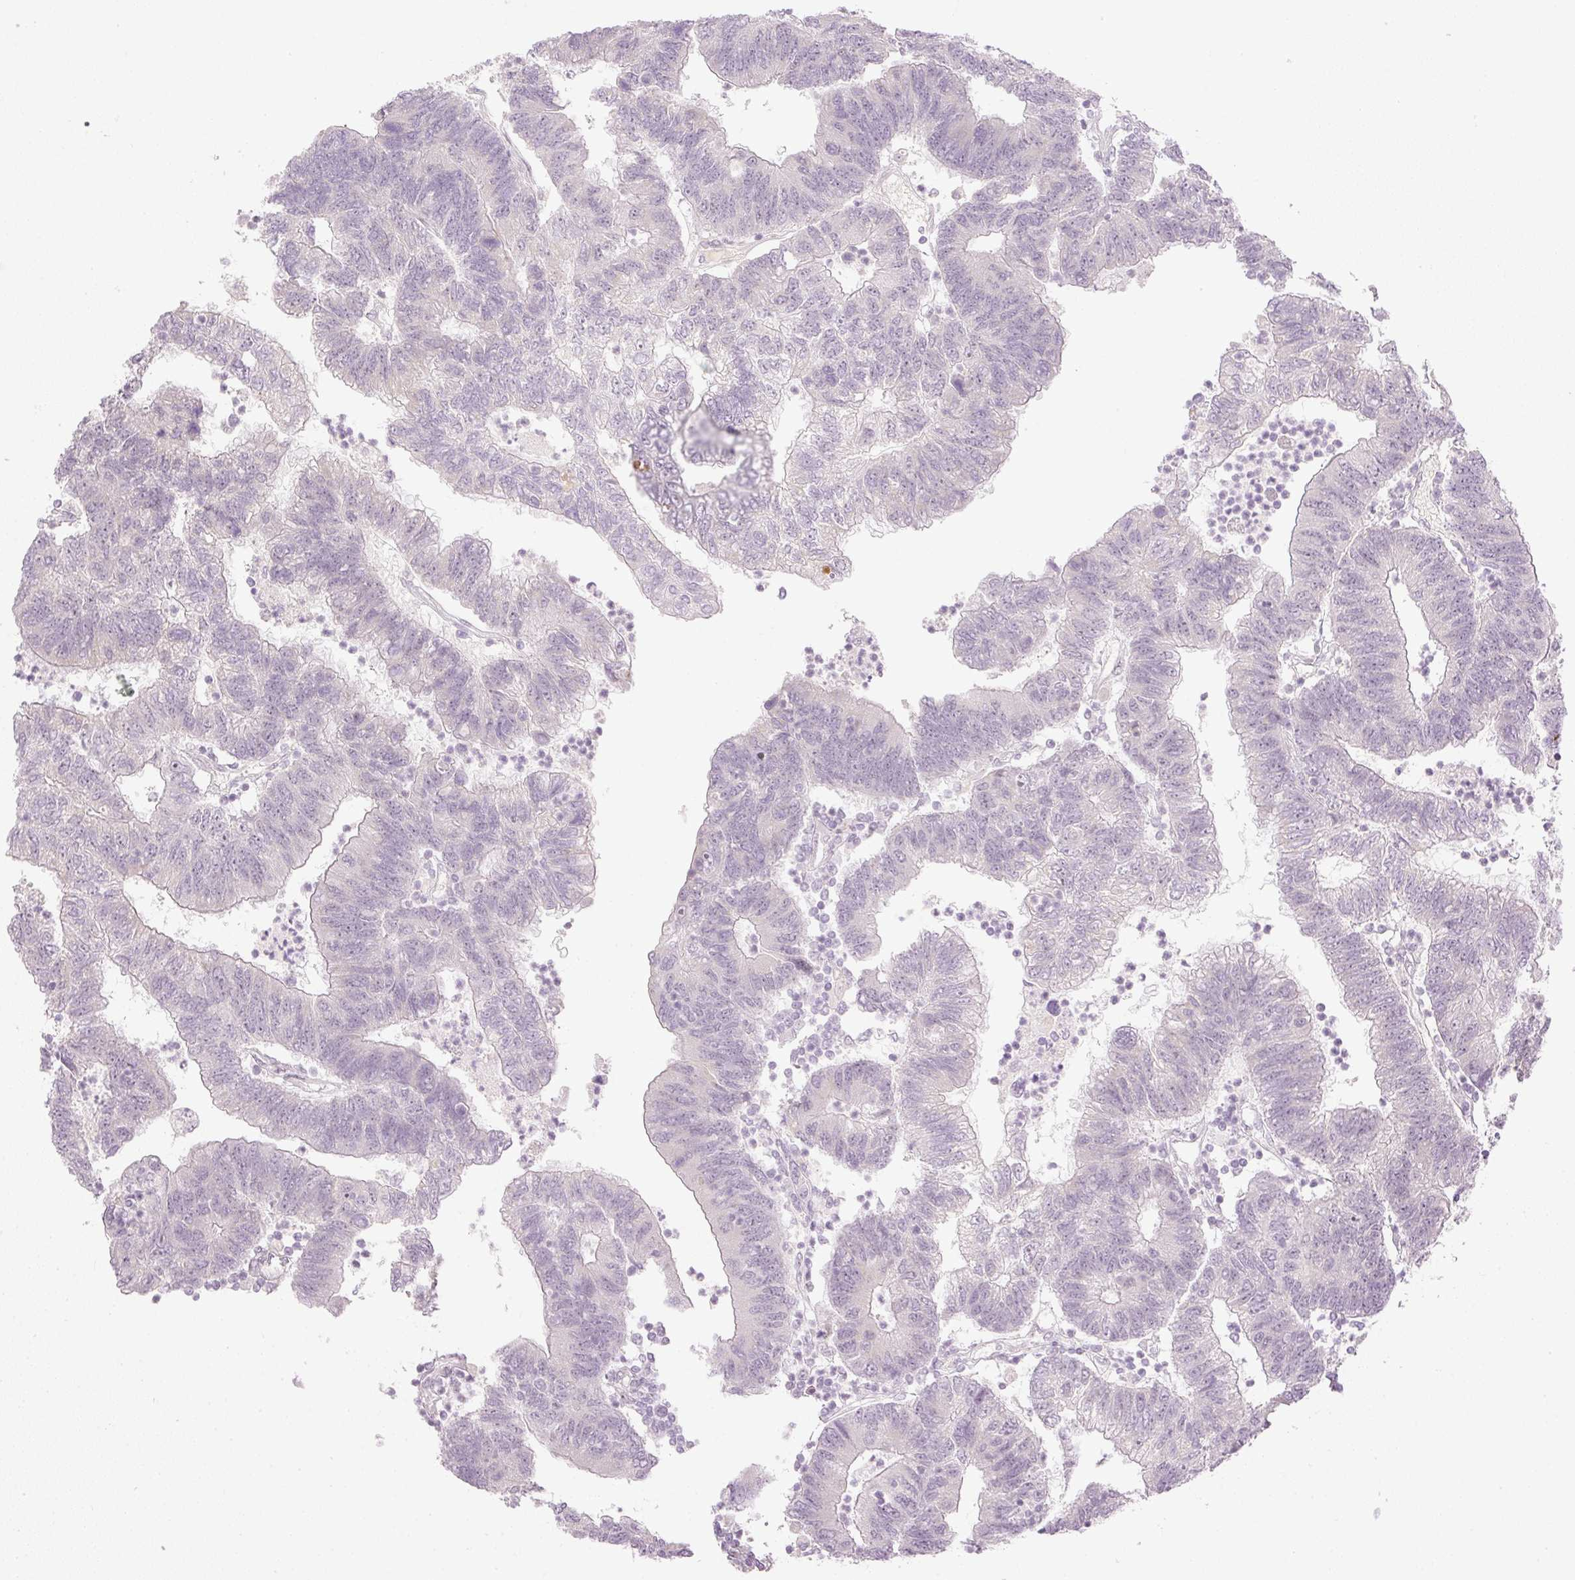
{"staining": {"intensity": "negative", "quantity": "none", "location": "none"}, "tissue": "colorectal cancer", "cell_type": "Tumor cells", "image_type": "cancer", "snomed": [{"axis": "morphology", "description": "Adenocarcinoma, NOS"}, {"axis": "topography", "description": "Colon"}], "caption": "Tumor cells are negative for brown protein staining in colorectal cancer (adenocarcinoma). The staining was performed using DAB (3,3'-diaminobenzidine) to visualize the protein expression in brown, while the nuclei were stained in blue with hematoxylin (Magnification: 20x).", "gene": "AAR2", "patient": {"sex": "female", "age": 48}}